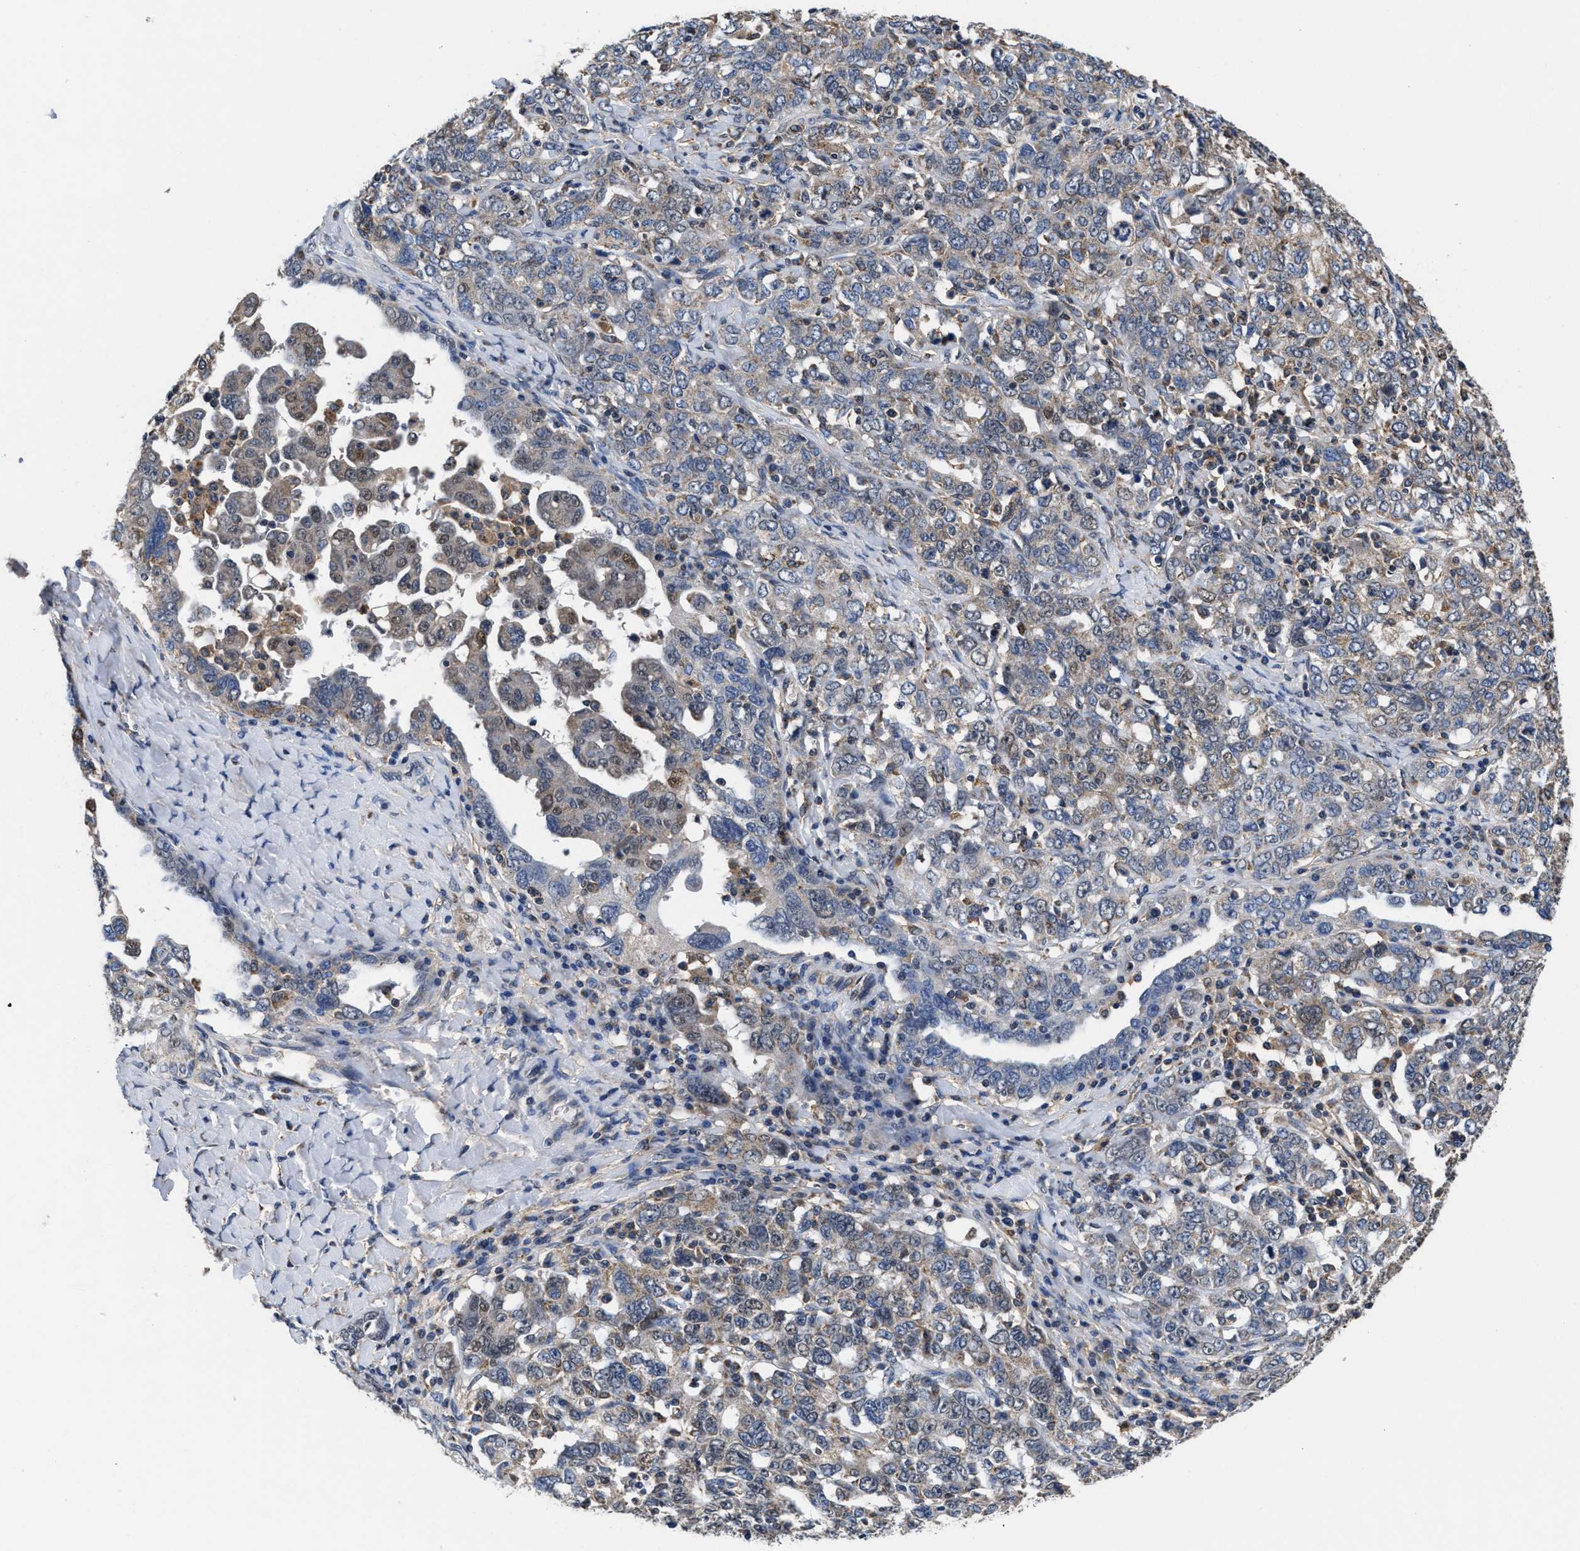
{"staining": {"intensity": "weak", "quantity": "<25%", "location": "cytoplasmic/membranous"}, "tissue": "ovarian cancer", "cell_type": "Tumor cells", "image_type": "cancer", "snomed": [{"axis": "morphology", "description": "Carcinoma, endometroid"}, {"axis": "topography", "description": "Ovary"}], "caption": "Immunohistochemistry (IHC) histopathology image of neoplastic tissue: human endometroid carcinoma (ovarian) stained with DAB (3,3'-diaminobenzidine) shows no significant protein staining in tumor cells.", "gene": "ACLY", "patient": {"sex": "female", "age": 62}}